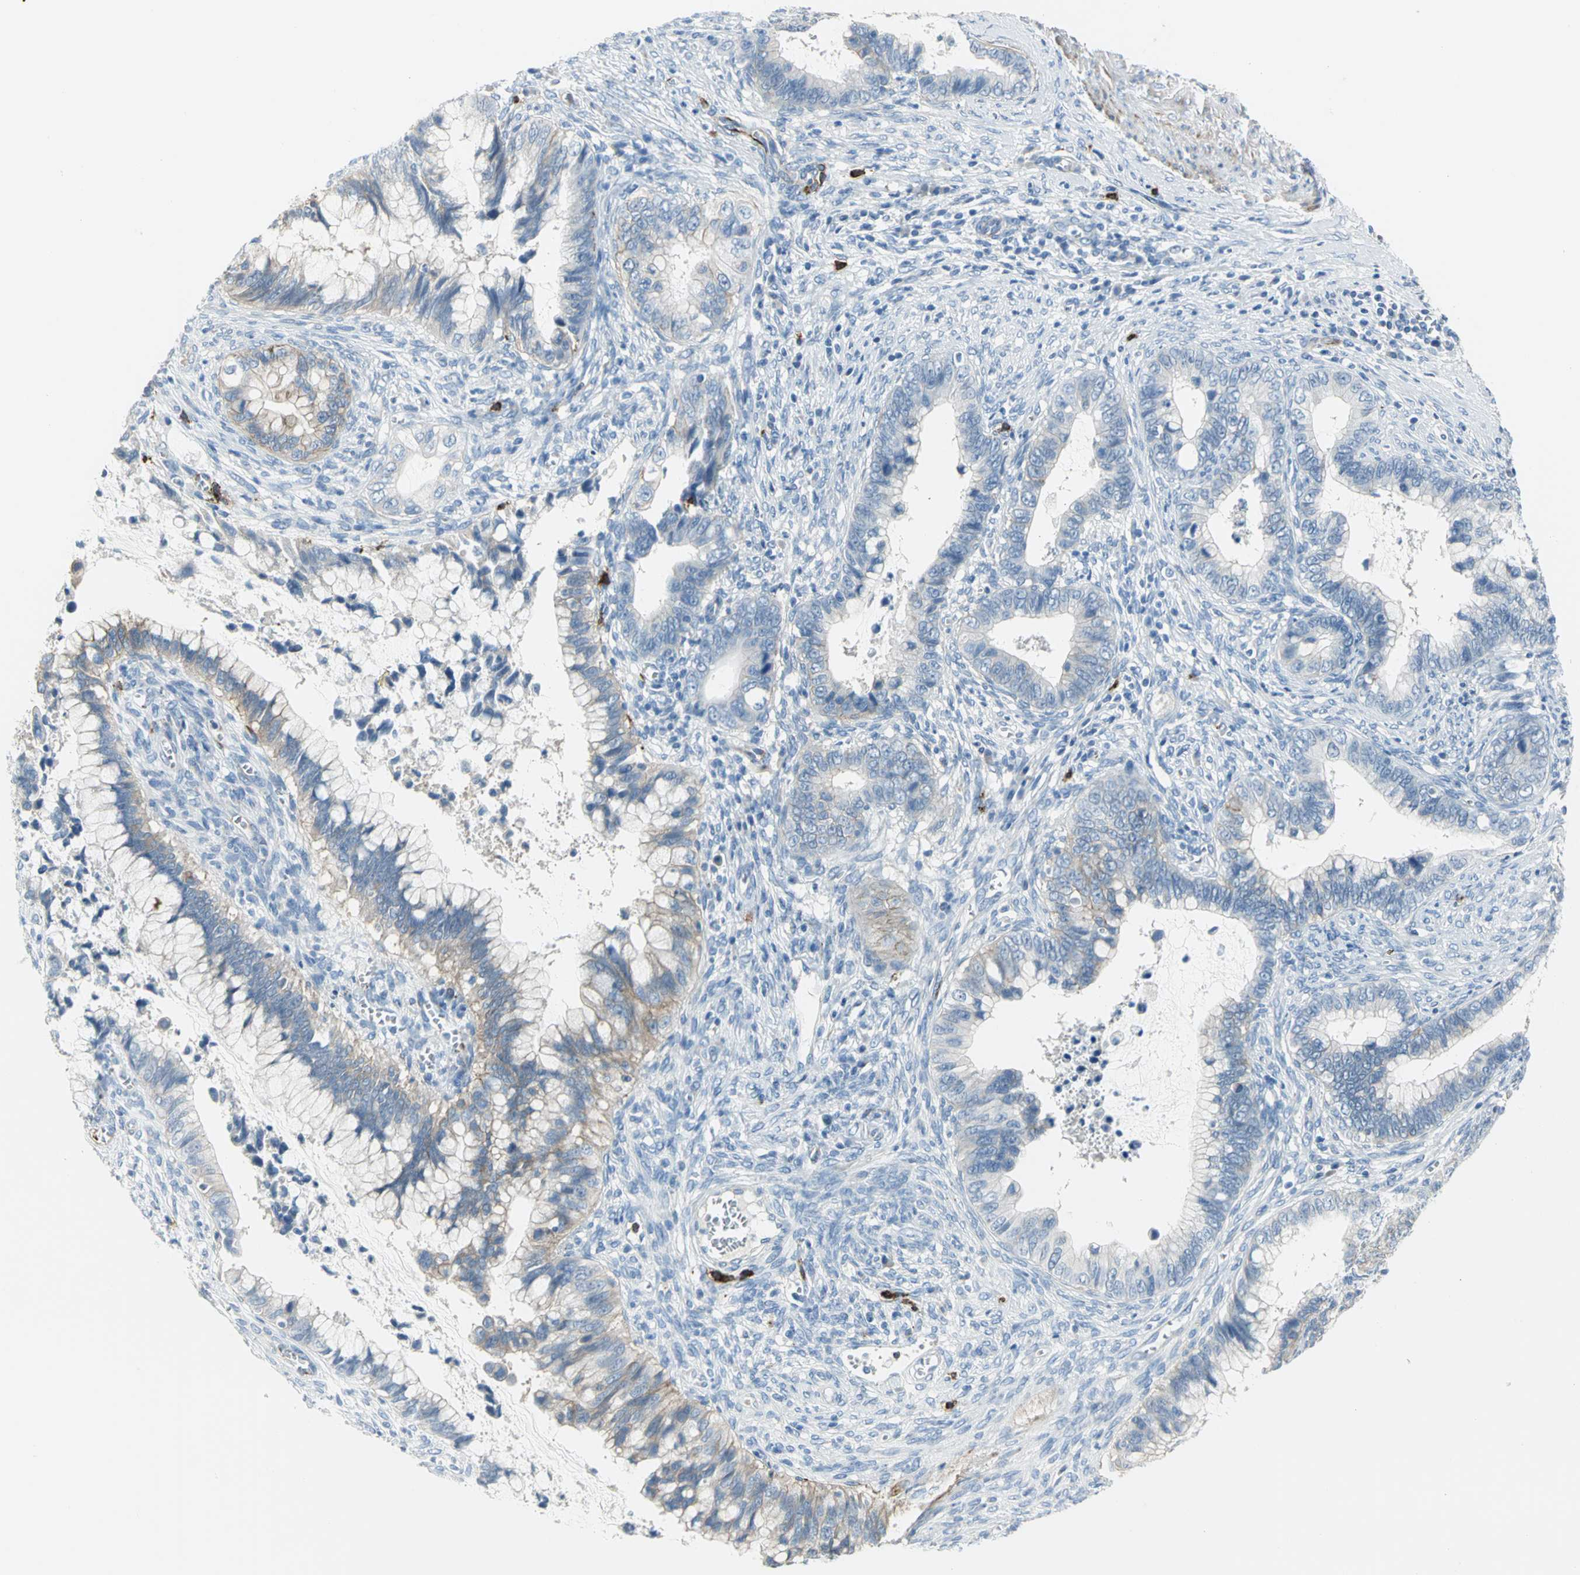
{"staining": {"intensity": "moderate", "quantity": "<25%", "location": "cytoplasmic/membranous"}, "tissue": "cervical cancer", "cell_type": "Tumor cells", "image_type": "cancer", "snomed": [{"axis": "morphology", "description": "Adenocarcinoma, NOS"}, {"axis": "topography", "description": "Cervix"}], "caption": "Immunohistochemistry micrograph of neoplastic tissue: cervical cancer stained using IHC shows low levels of moderate protein expression localized specifically in the cytoplasmic/membranous of tumor cells, appearing as a cytoplasmic/membranous brown color.", "gene": "ALOX15", "patient": {"sex": "female", "age": 44}}